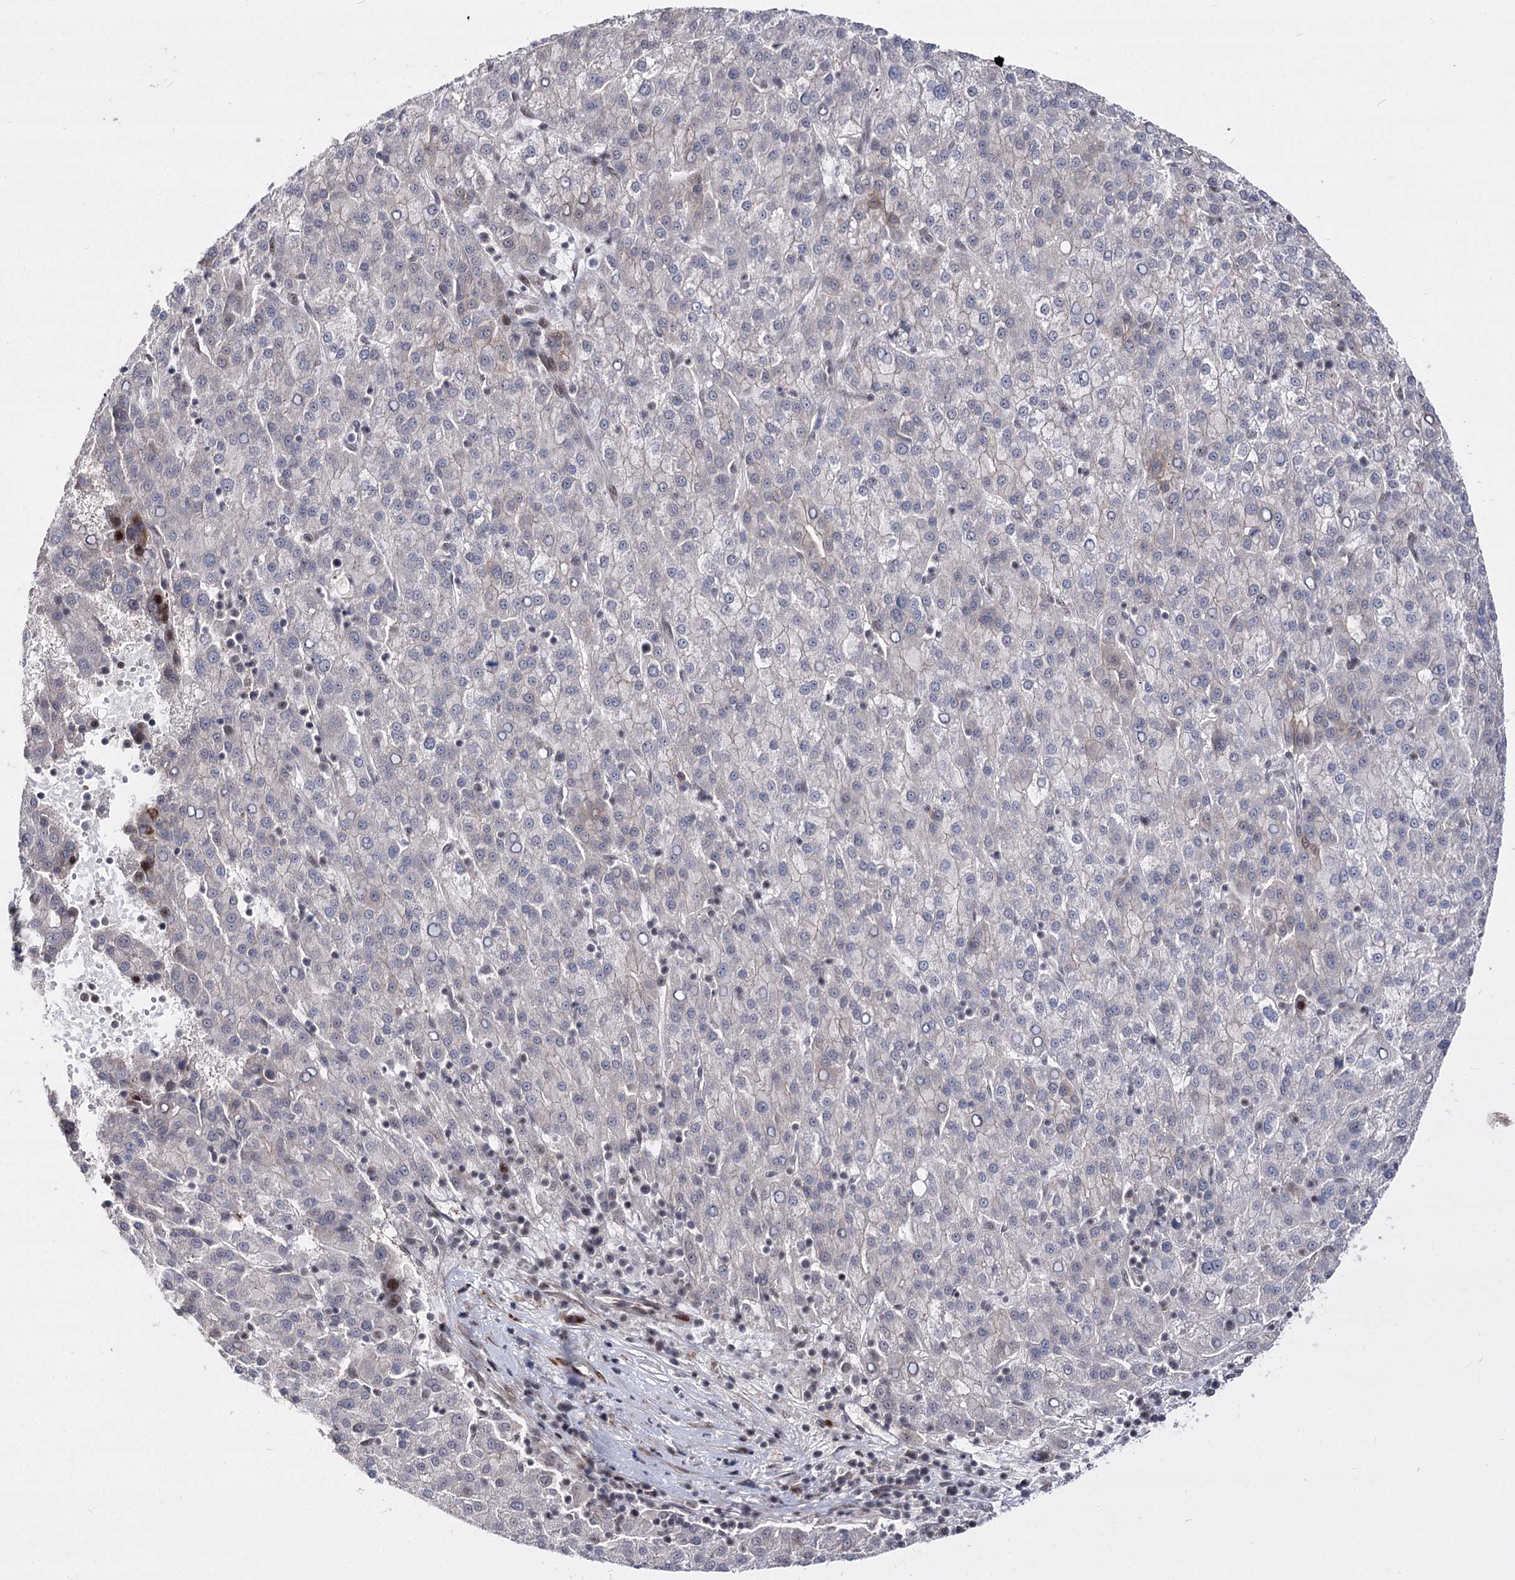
{"staining": {"intensity": "negative", "quantity": "none", "location": "none"}, "tissue": "liver cancer", "cell_type": "Tumor cells", "image_type": "cancer", "snomed": [{"axis": "morphology", "description": "Carcinoma, Hepatocellular, NOS"}, {"axis": "topography", "description": "Liver"}], "caption": "Immunohistochemistry (IHC) photomicrograph of neoplastic tissue: liver cancer (hepatocellular carcinoma) stained with DAB reveals no significant protein staining in tumor cells.", "gene": "STOX1", "patient": {"sex": "female", "age": 58}}